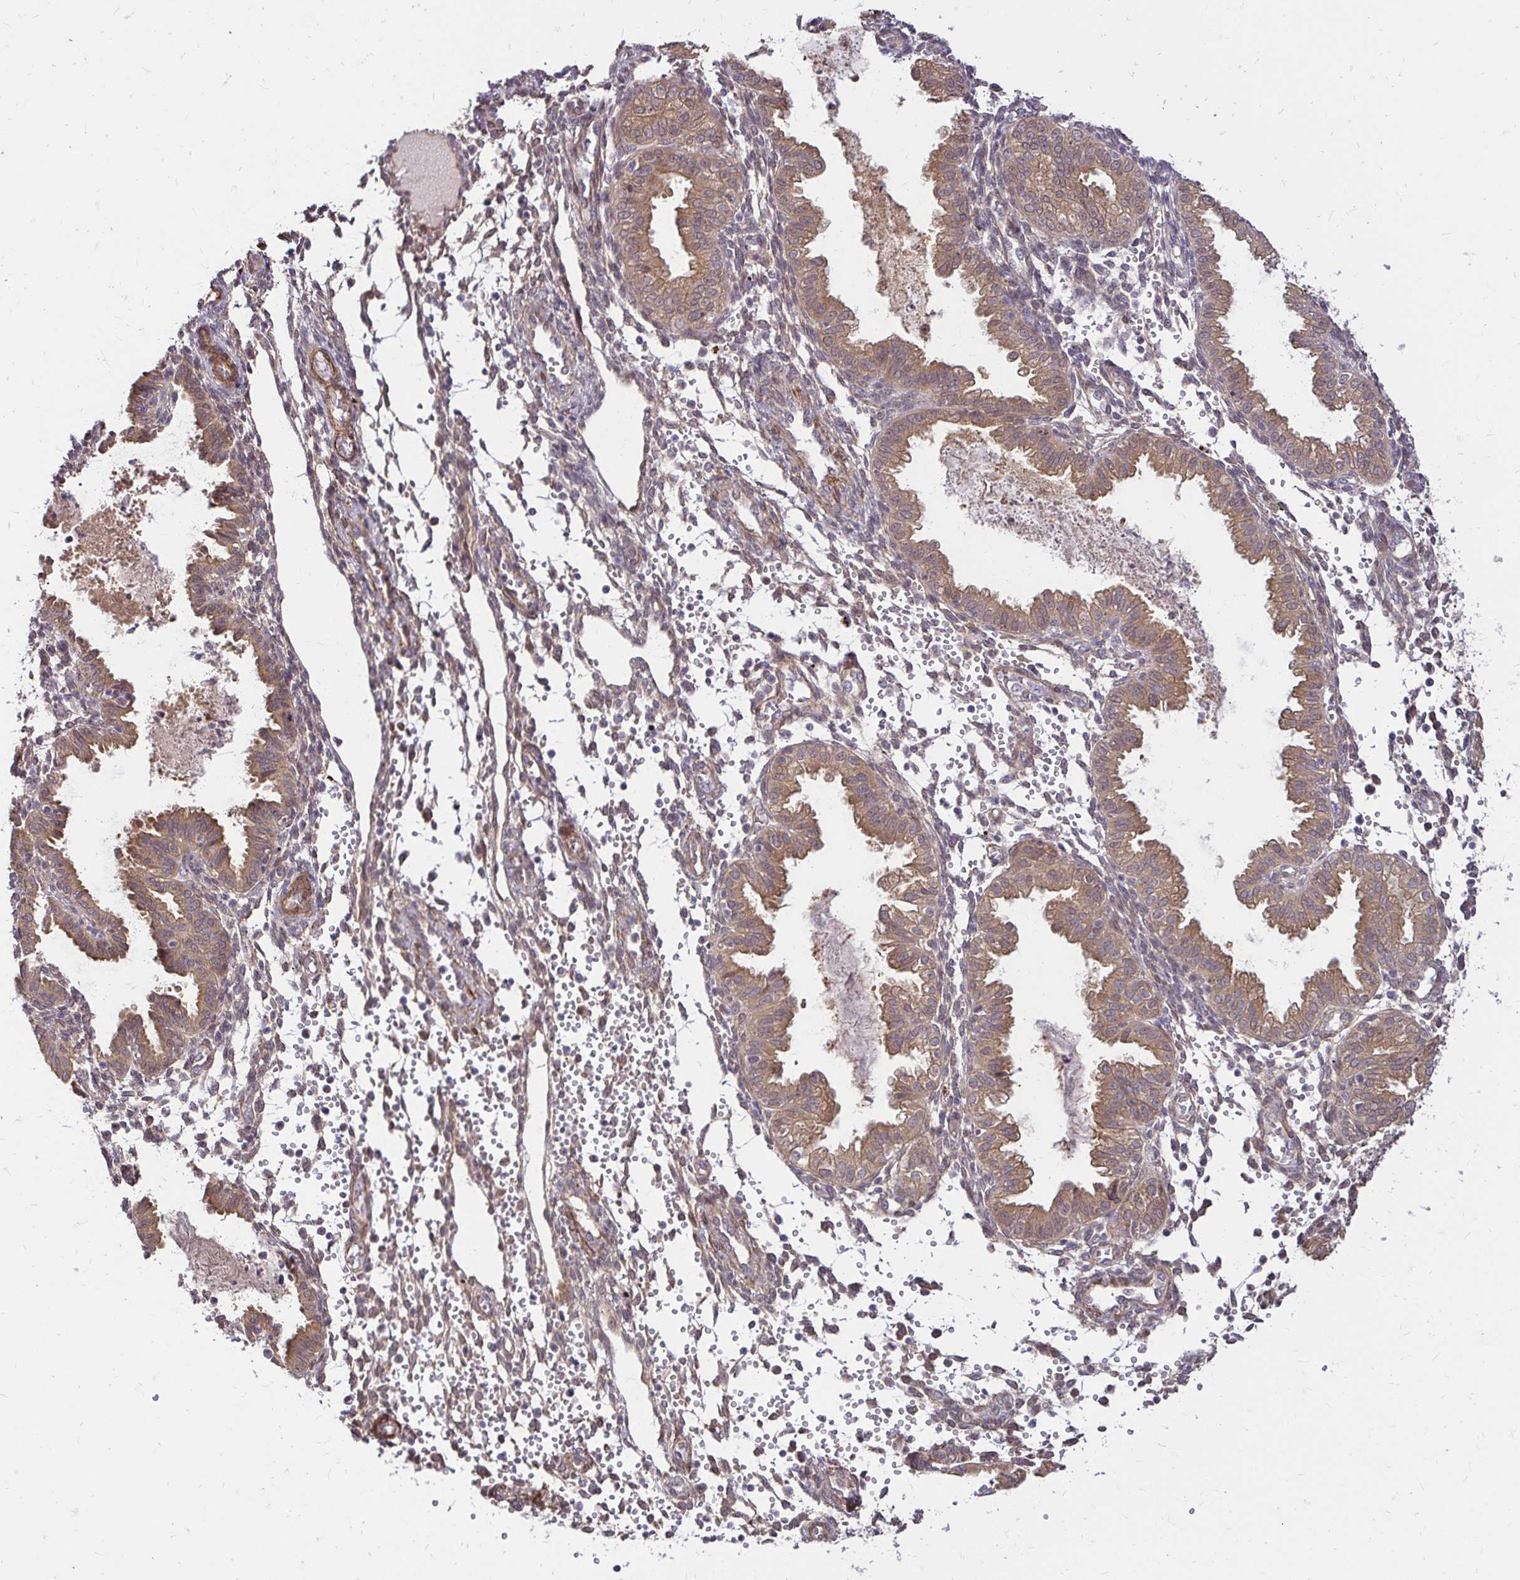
{"staining": {"intensity": "moderate", "quantity": "<25%", "location": "cytoplasmic/membranous"}, "tissue": "endometrium", "cell_type": "Cells in endometrial stroma", "image_type": "normal", "snomed": [{"axis": "morphology", "description": "Normal tissue, NOS"}, {"axis": "topography", "description": "Endometrium"}], "caption": "Immunohistochemical staining of unremarkable endometrium exhibits low levels of moderate cytoplasmic/membranous expression in approximately <25% of cells in endometrial stroma. The staining was performed using DAB (3,3'-diaminobenzidine), with brown indicating positive protein expression. Nuclei are stained blue with hematoxylin.", "gene": "YAP1", "patient": {"sex": "female", "age": 33}}